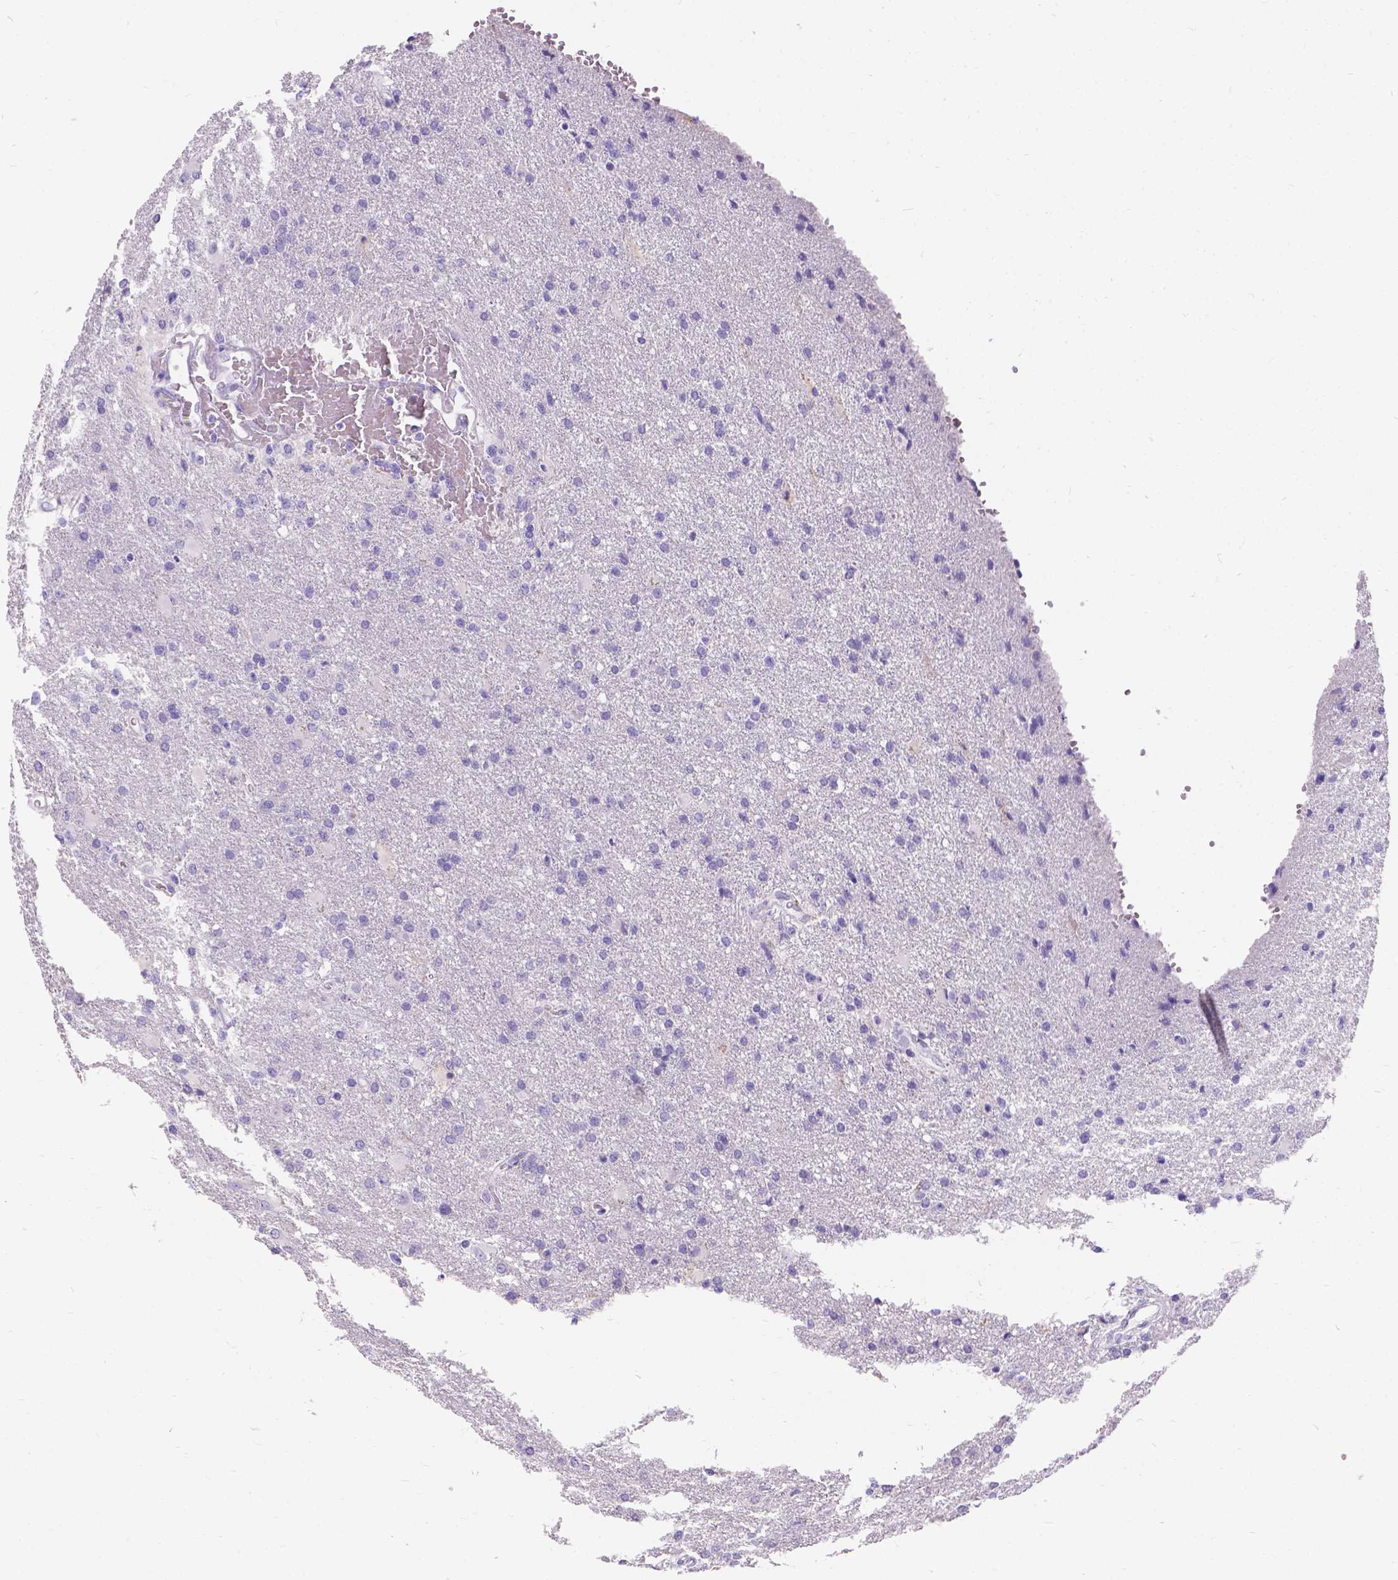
{"staining": {"intensity": "negative", "quantity": "none", "location": "none"}, "tissue": "glioma", "cell_type": "Tumor cells", "image_type": "cancer", "snomed": [{"axis": "morphology", "description": "Glioma, malignant, High grade"}, {"axis": "topography", "description": "Brain"}], "caption": "High power microscopy photomicrograph of an immunohistochemistry photomicrograph of glioma, revealing no significant expression in tumor cells. Brightfield microscopy of immunohistochemistry (IHC) stained with DAB (3,3'-diaminobenzidine) (brown) and hematoxylin (blue), captured at high magnification.", "gene": "GNRHR", "patient": {"sex": "male", "age": 68}}